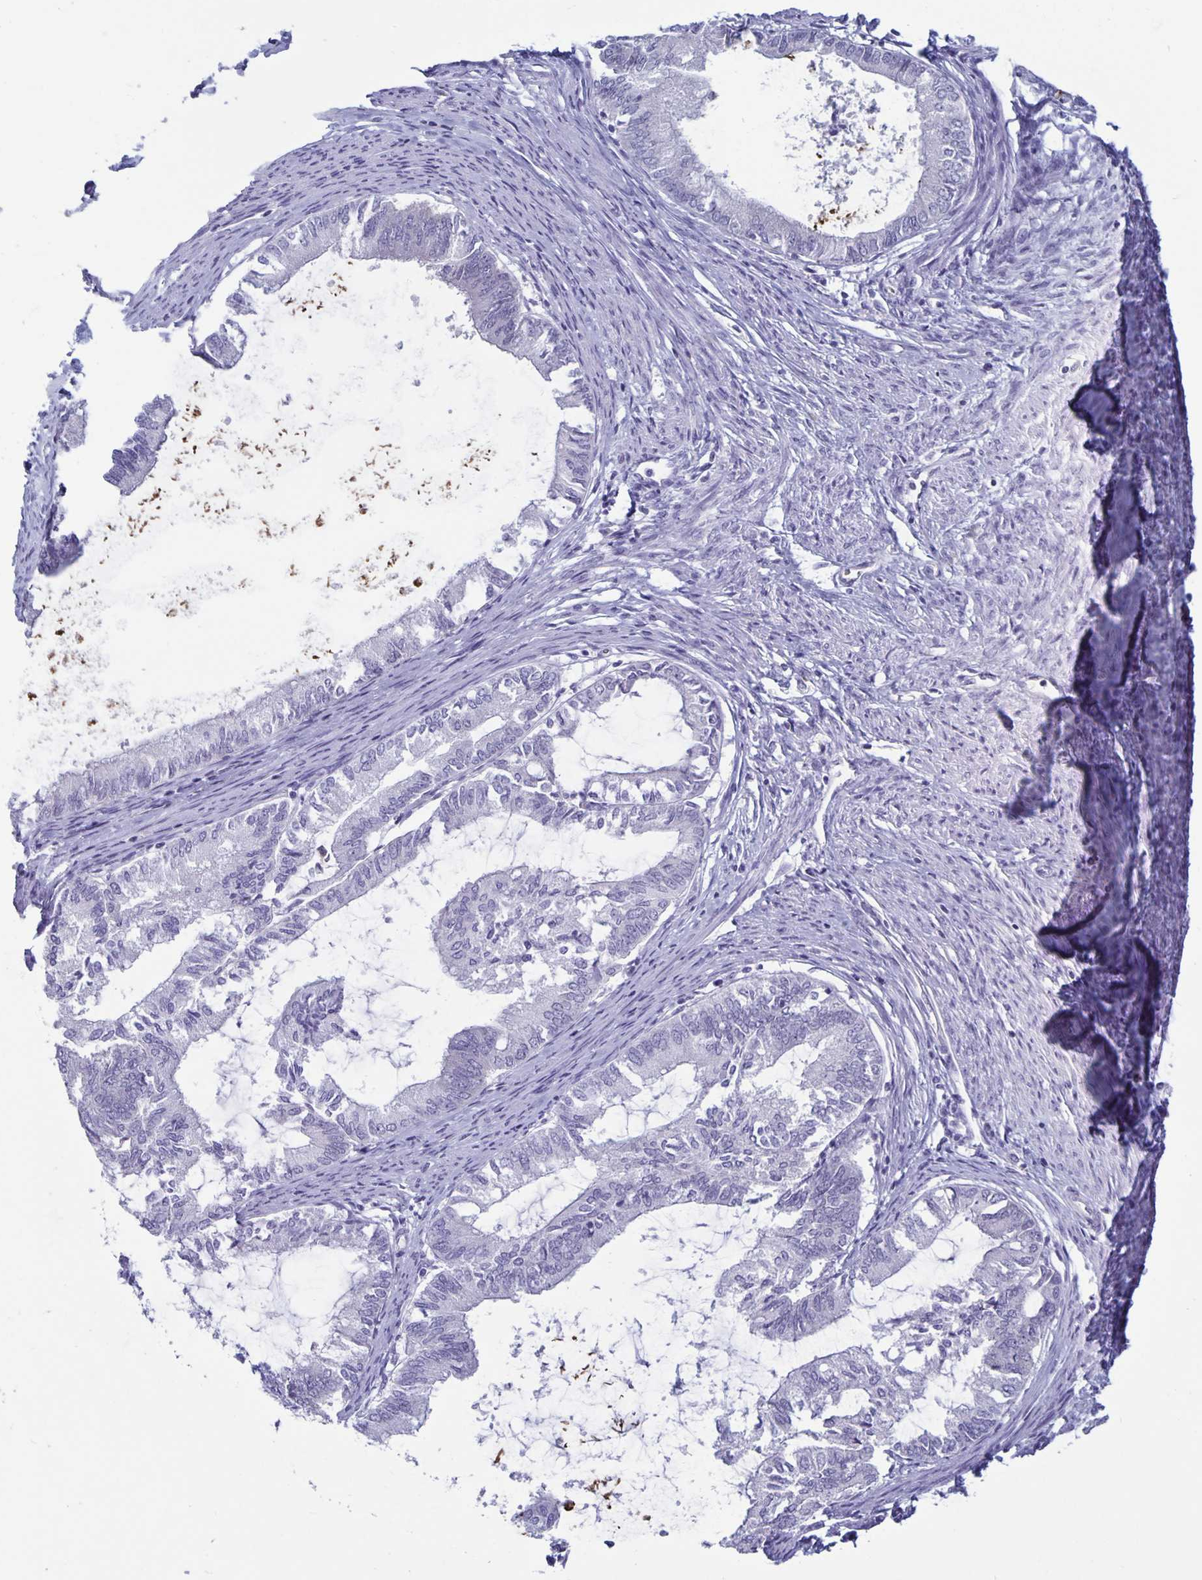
{"staining": {"intensity": "negative", "quantity": "none", "location": "none"}, "tissue": "endometrial cancer", "cell_type": "Tumor cells", "image_type": "cancer", "snomed": [{"axis": "morphology", "description": "Adenocarcinoma, NOS"}, {"axis": "topography", "description": "Endometrium"}], "caption": "There is no significant expression in tumor cells of endometrial adenocarcinoma.", "gene": "PLCB3", "patient": {"sex": "female", "age": 86}}